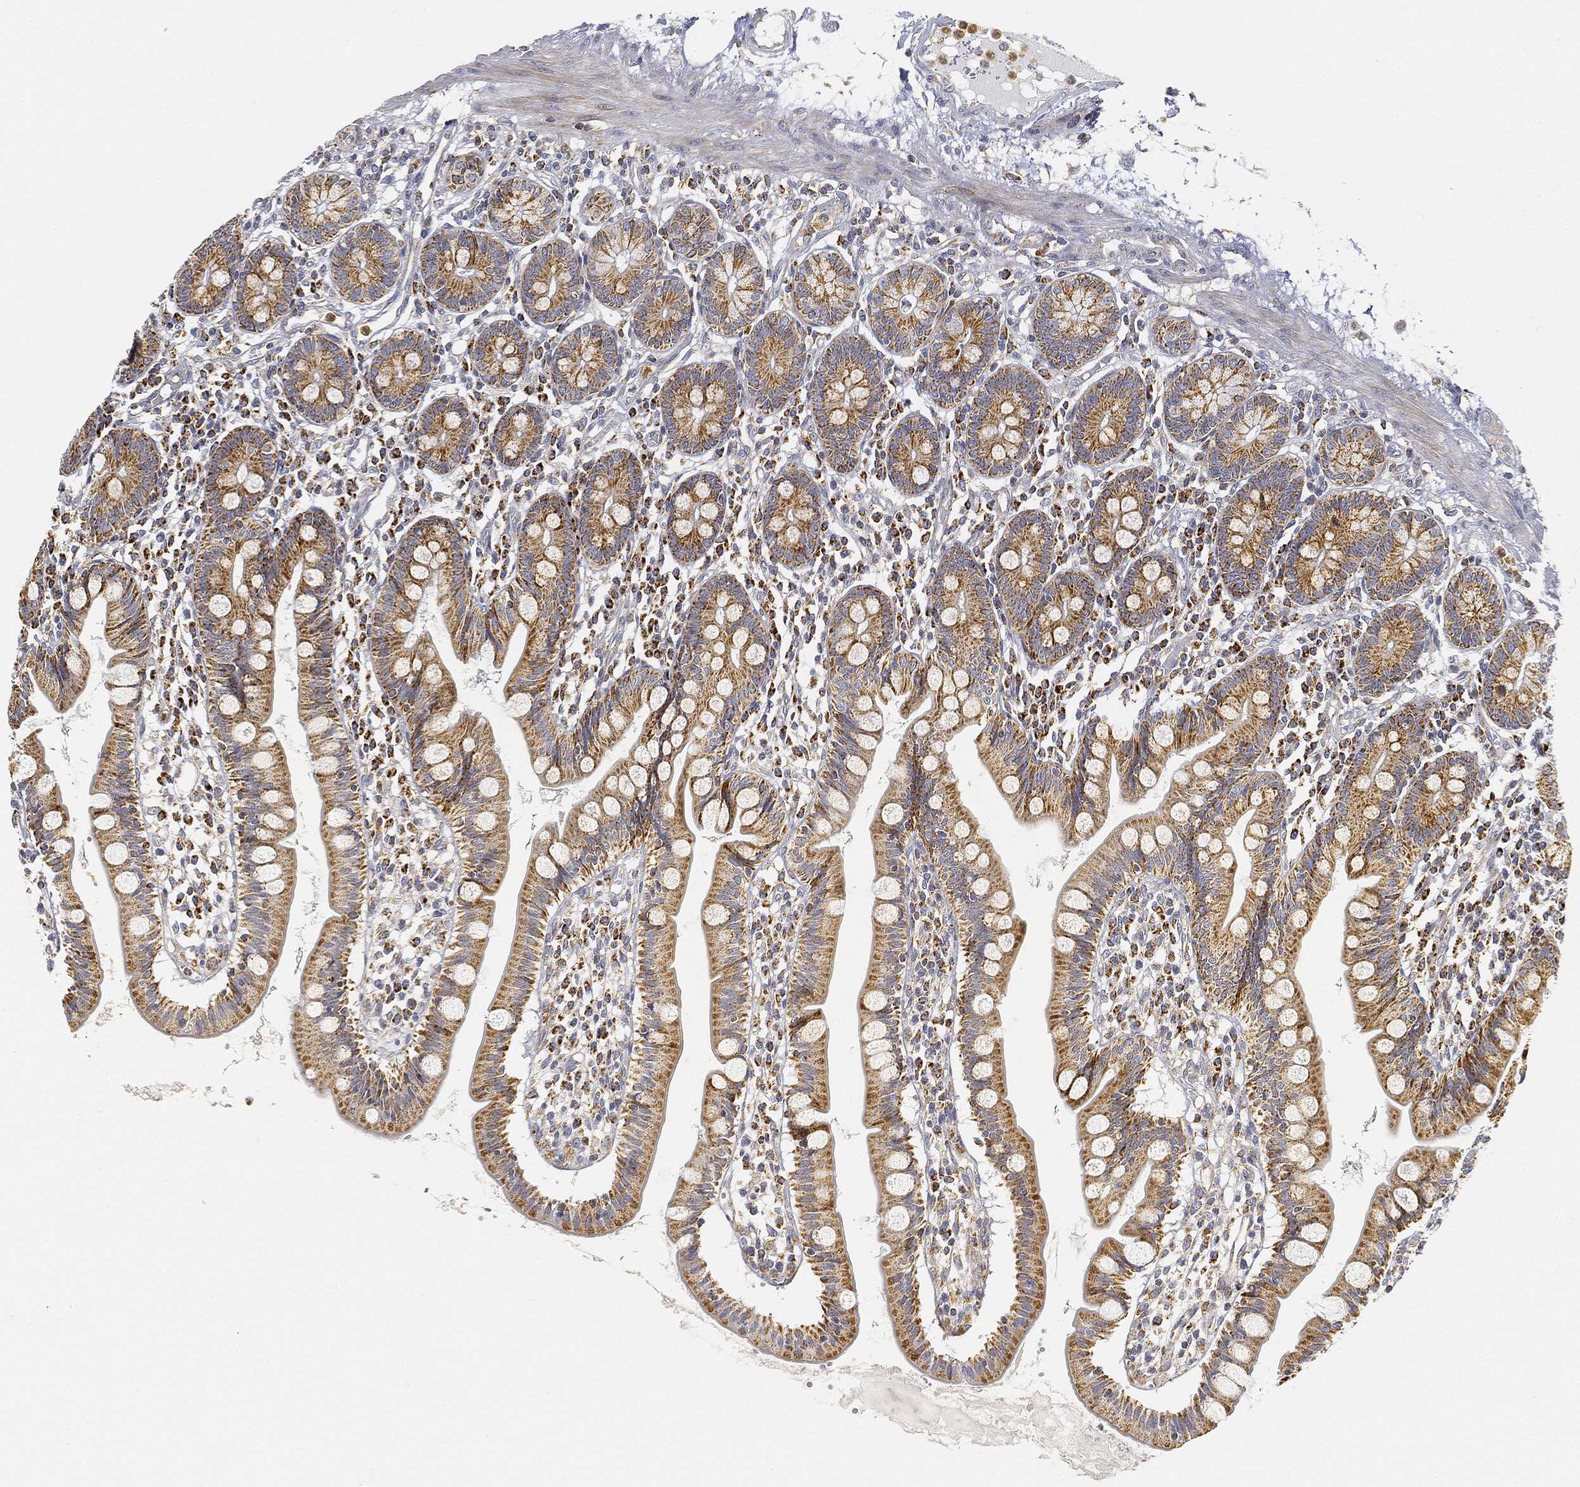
{"staining": {"intensity": "strong", "quantity": ">75%", "location": "cytoplasmic/membranous"}, "tissue": "small intestine", "cell_type": "Glandular cells", "image_type": "normal", "snomed": [{"axis": "morphology", "description": "Normal tissue, NOS"}, {"axis": "topography", "description": "Small intestine"}], "caption": "Immunohistochemical staining of unremarkable human small intestine displays >75% levels of strong cytoplasmic/membranous protein expression in about >75% of glandular cells. (Brightfield microscopy of DAB IHC at high magnification).", "gene": "CAPN15", "patient": {"sex": "male", "age": 88}}